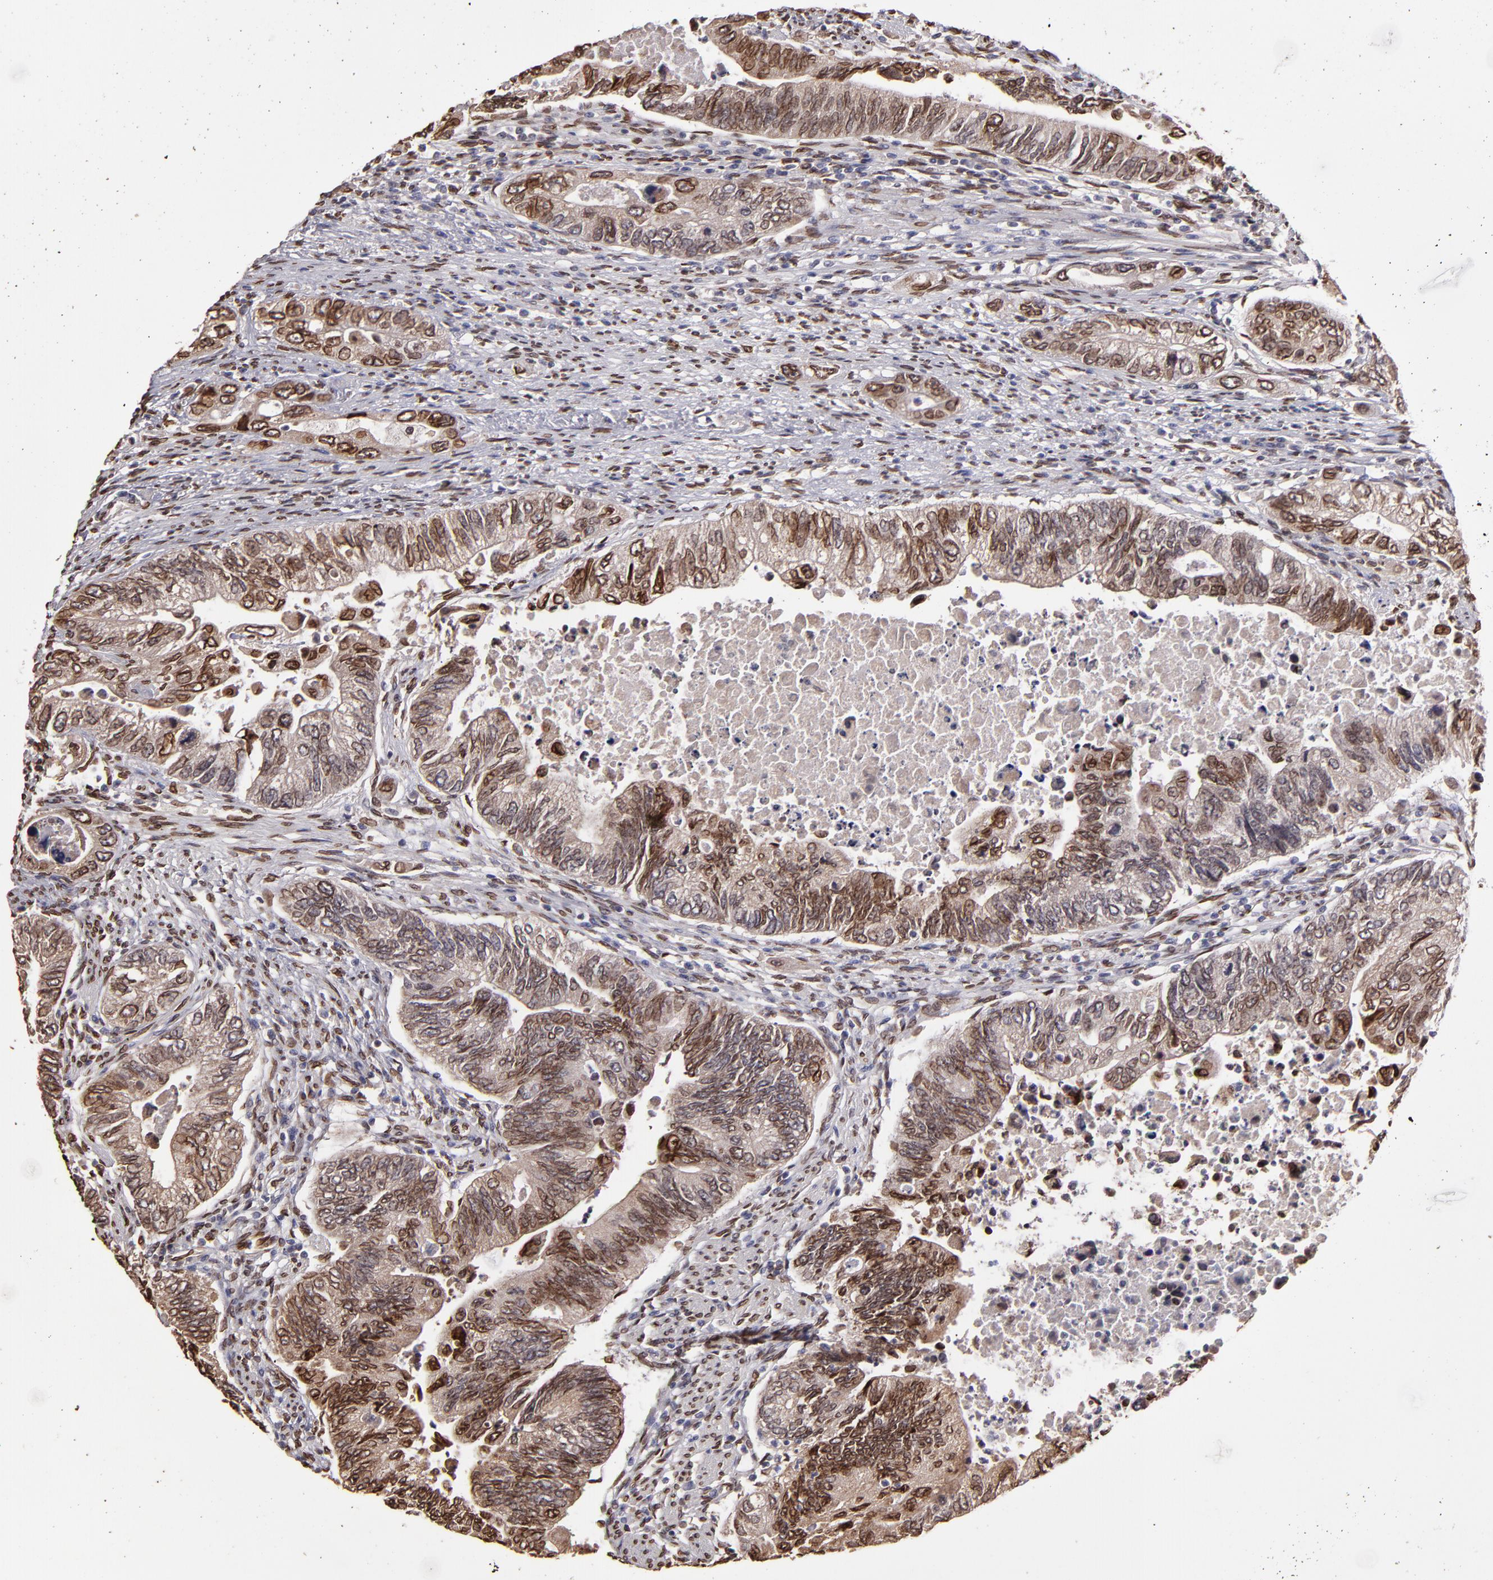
{"staining": {"intensity": "moderate", "quantity": ">75%", "location": "cytoplasmic/membranous,nuclear"}, "tissue": "colorectal cancer", "cell_type": "Tumor cells", "image_type": "cancer", "snomed": [{"axis": "morphology", "description": "Adenocarcinoma, NOS"}, {"axis": "topography", "description": "Colon"}], "caption": "This is an image of immunohistochemistry (IHC) staining of adenocarcinoma (colorectal), which shows moderate expression in the cytoplasmic/membranous and nuclear of tumor cells.", "gene": "PUM3", "patient": {"sex": "female", "age": 11}}